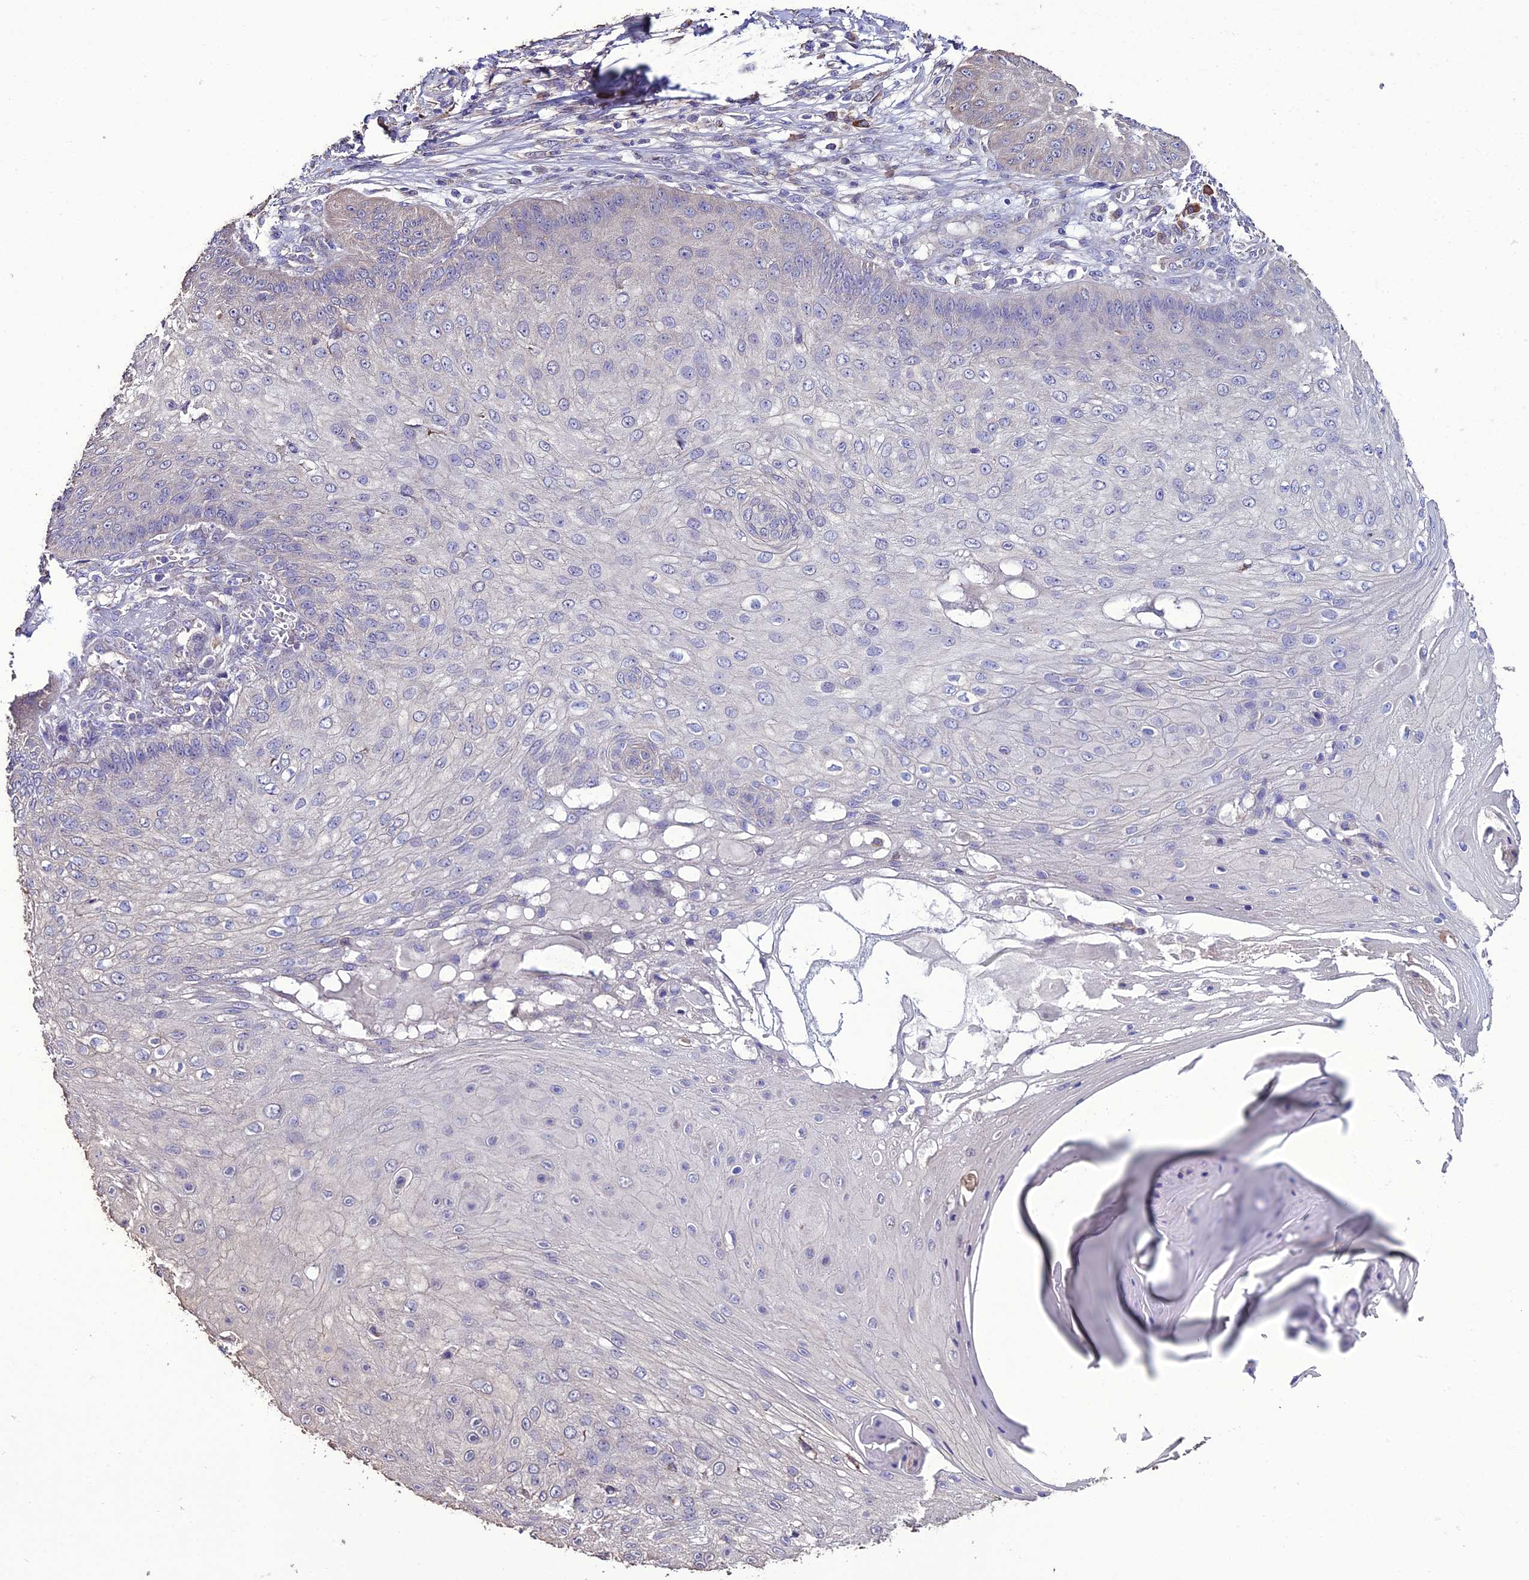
{"staining": {"intensity": "negative", "quantity": "none", "location": "none"}, "tissue": "skin cancer", "cell_type": "Tumor cells", "image_type": "cancer", "snomed": [{"axis": "morphology", "description": "Squamous cell carcinoma, NOS"}, {"axis": "topography", "description": "Skin"}], "caption": "An immunohistochemistry histopathology image of skin squamous cell carcinoma is shown. There is no staining in tumor cells of skin squamous cell carcinoma. Brightfield microscopy of IHC stained with DAB (3,3'-diaminobenzidine) (brown) and hematoxylin (blue), captured at high magnification.", "gene": "HOGA1", "patient": {"sex": "male", "age": 70}}